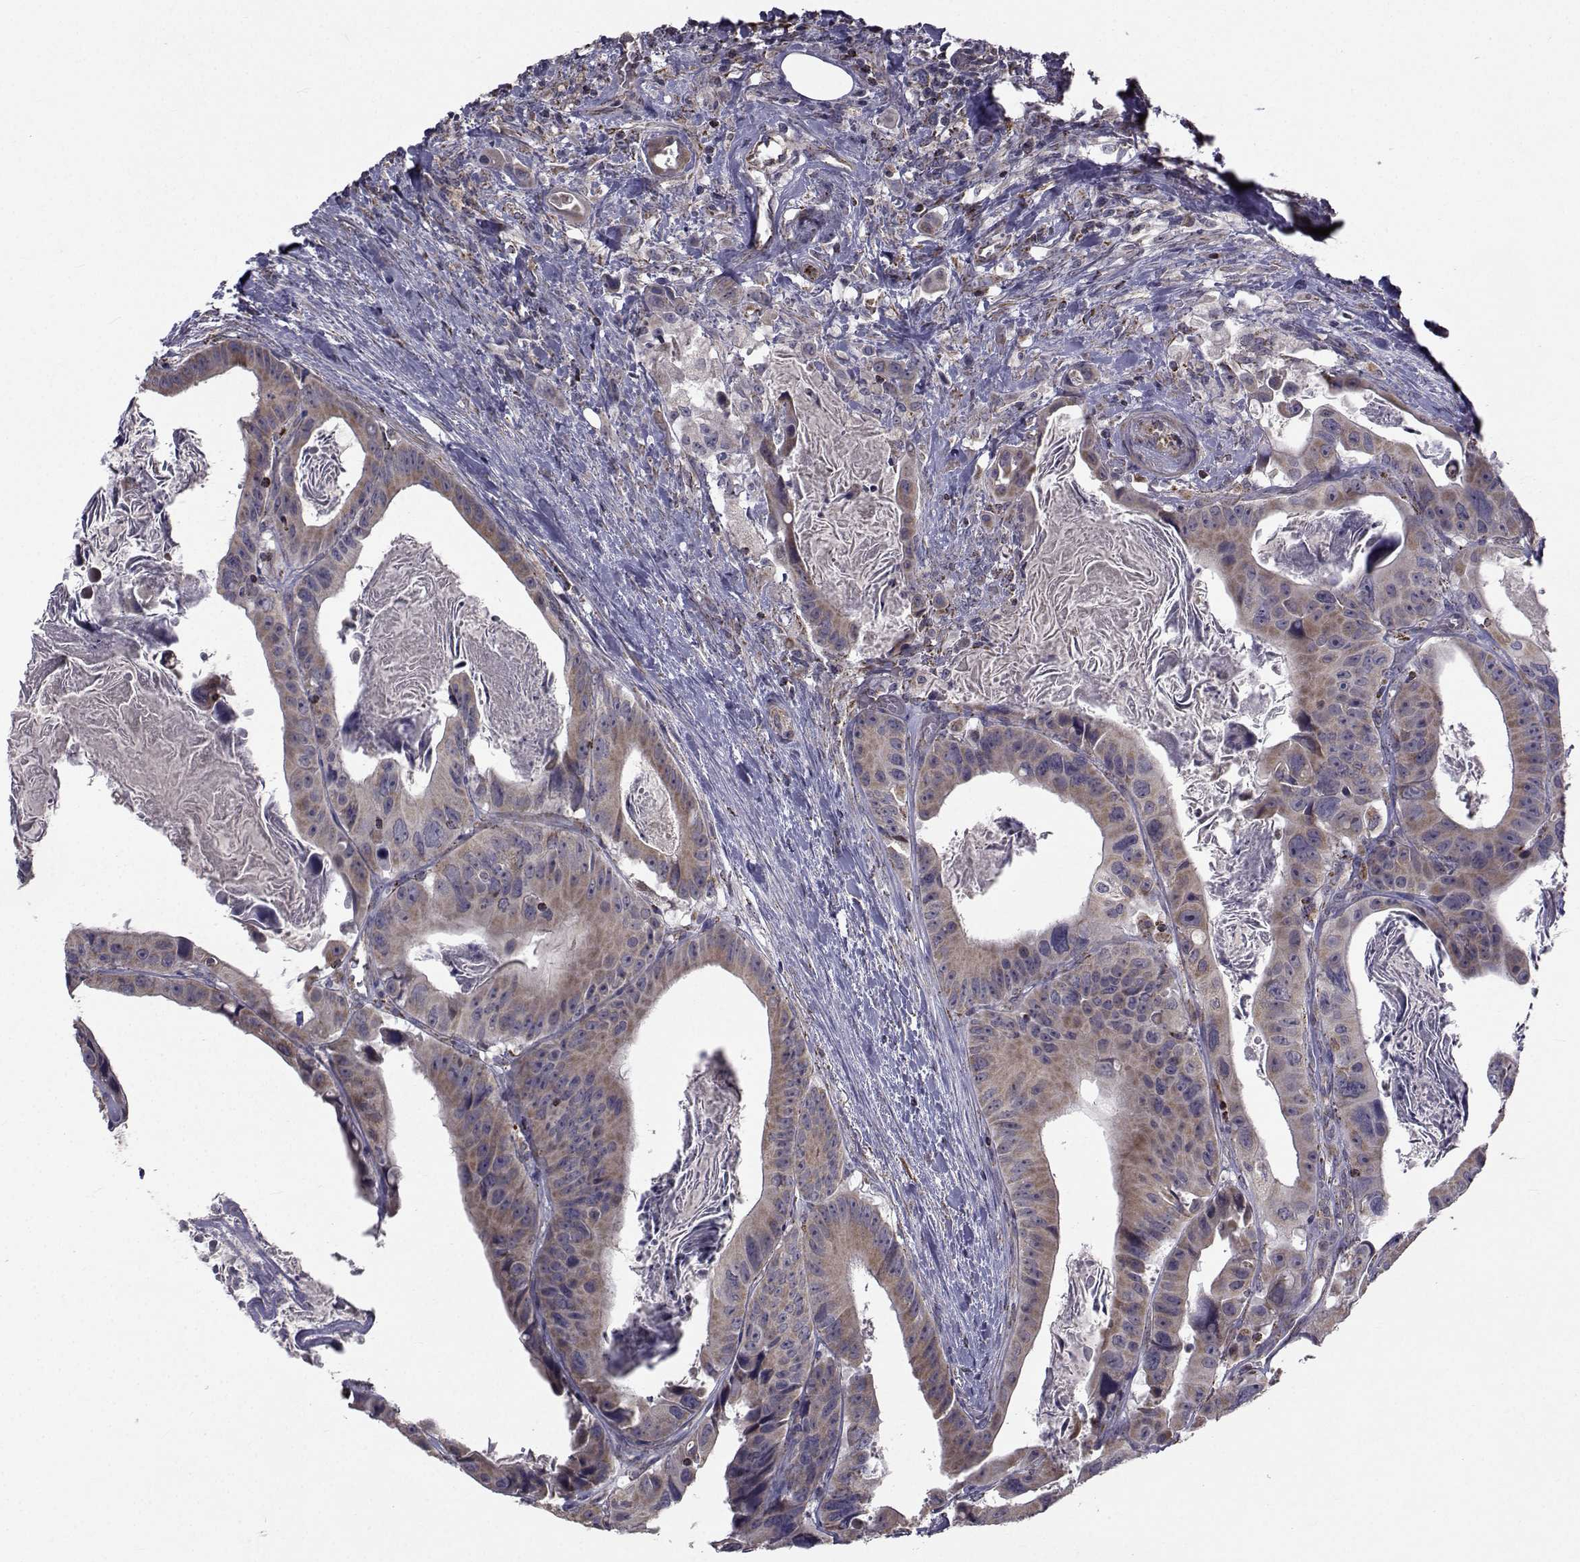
{"staining": {"intensity": "moderate", "quantity": ">75%", "location": "cytoplasmic/membranous"}, "tissue": "colorectal cancer", "cell_type": "Tumor cells", "image_type": "cancer", "snomed": [{"axis": "morphology", "description": "Adenocarcinoma, NOS"}, {"axis": "topography", "description": "Rectum"}], "caption": "Protein positivity by IHC reveals moderate cytoplasmic/membranous staining in approximately >75% of tumor cells in adenocarcinoma (colorectal).", "gene": "FDXR", "patient": {"sex": "male", "age": 64}}